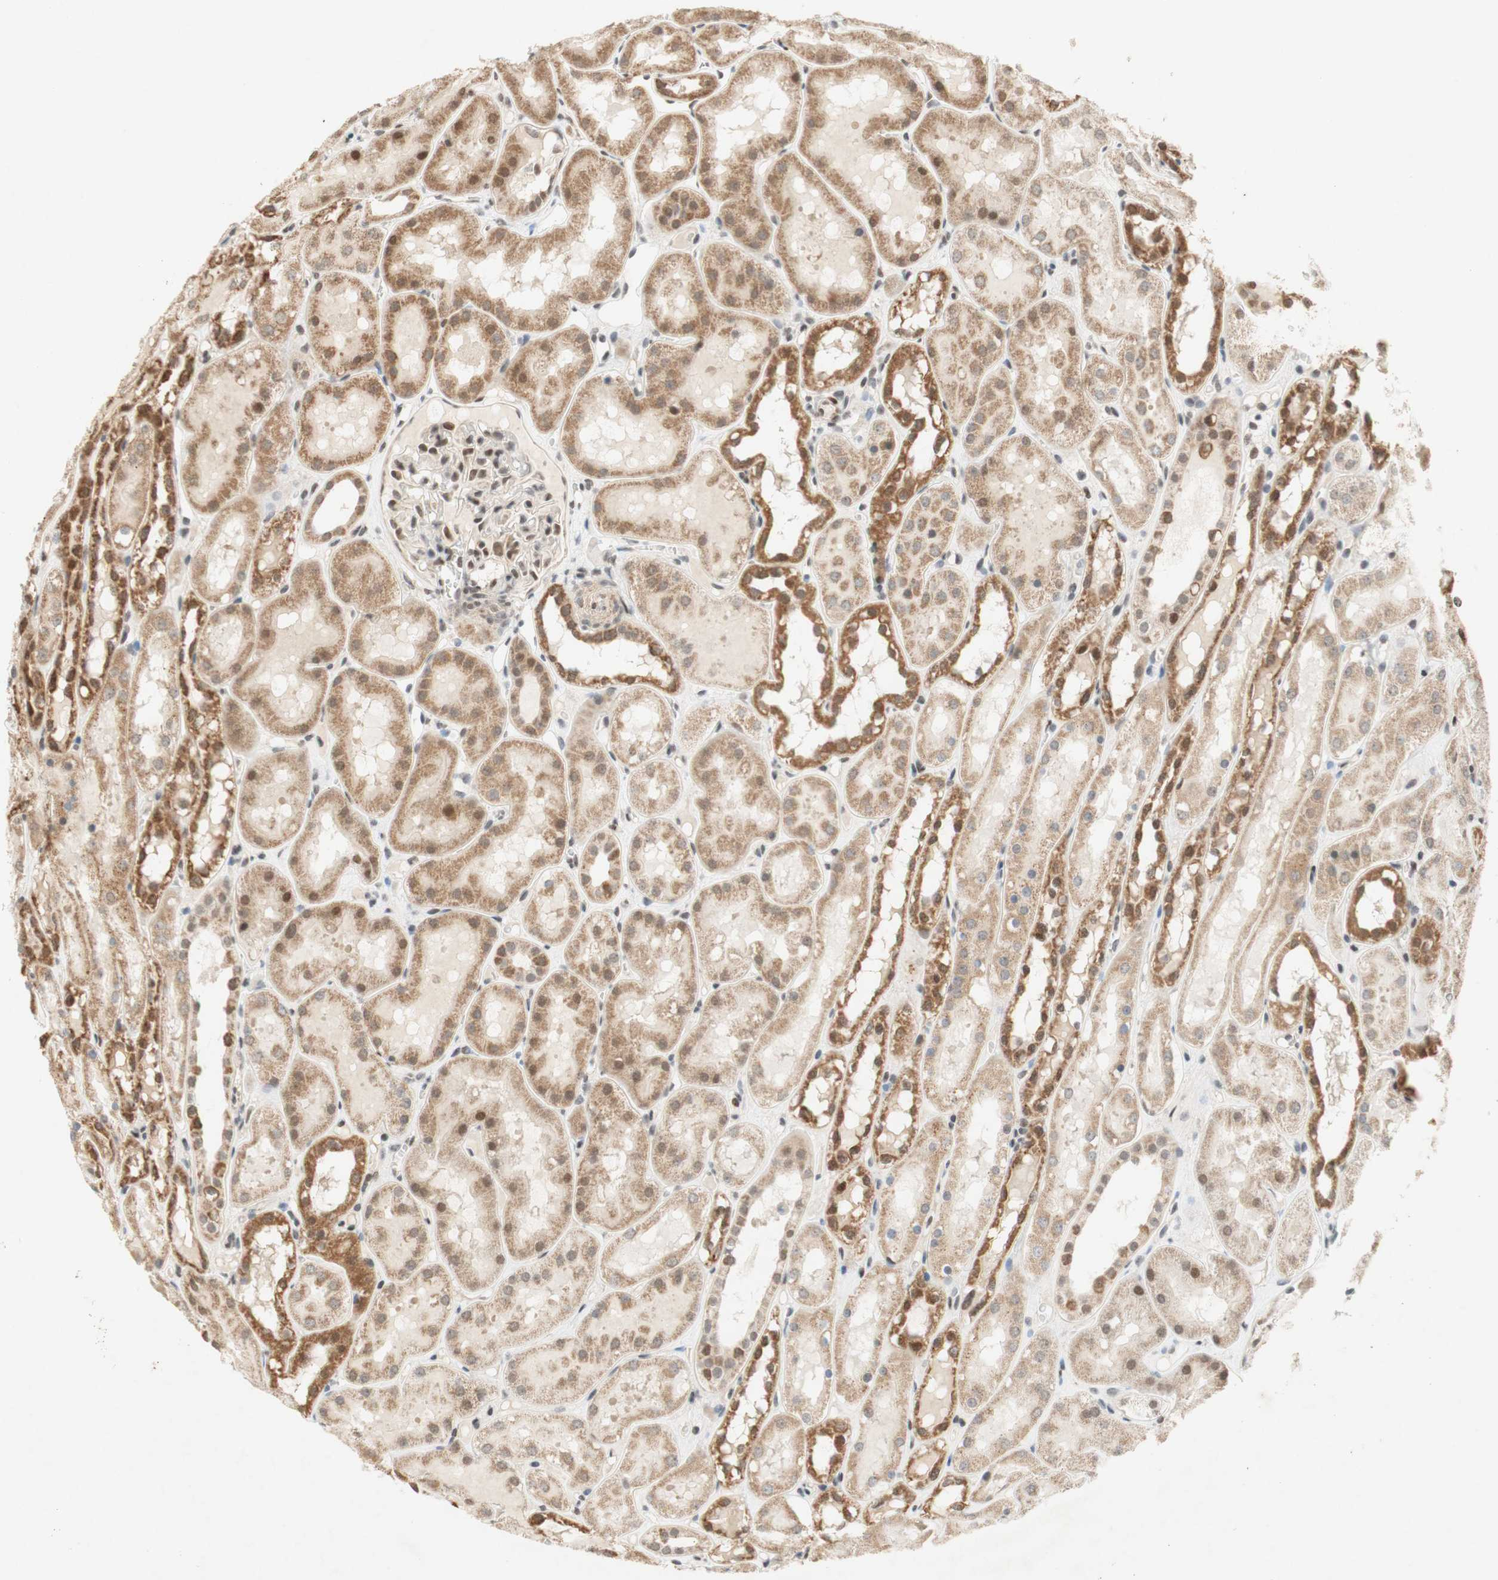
{"staining": {"intensity": "moderate", "quantity": "25%-75%", "location": "nuclear"}, "tissue": "kidney", "cell_type": "Cells in glomeruli", "image_type": "normal", "snomed": [{"axis": "morphology", "description": "Normal tissue, NOS"}, {"axis": "topography", "description": "Kidney"}, {"axis": "topography", "description": "Urinary bladder"}], "caption": "This image demonstrates immunohistochemistry (IHC) staining of benign kidney, with medium moderate nuclear expression in approximately 25%-75% of cells in glomeruli.", "gene": "DNMT3A", "patient": {"sex": "male", "age": 16}}